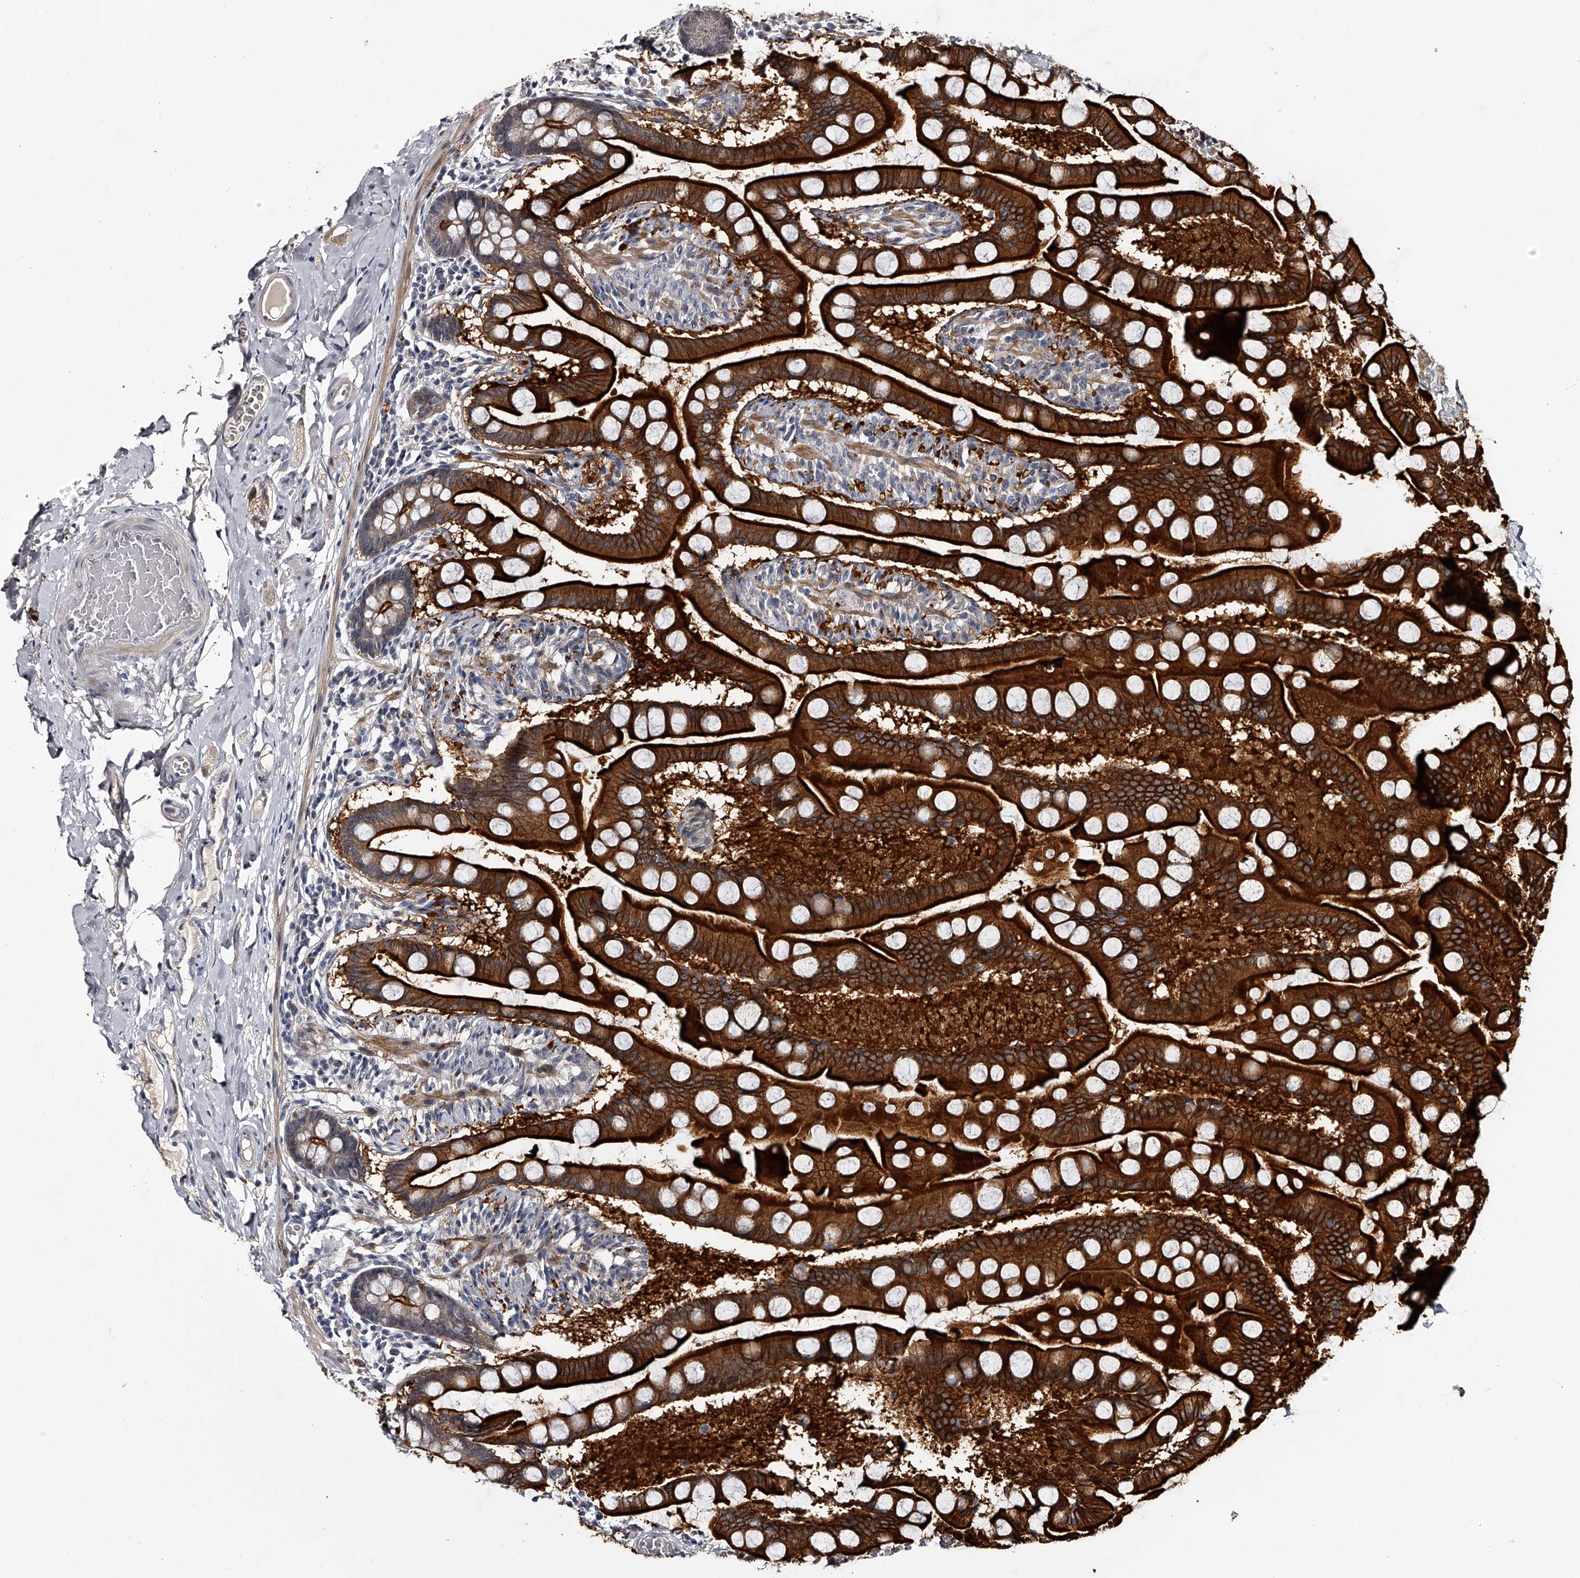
{"staining": {"intensity": "strong", "quantity": "25%-75%", "location": "cytoplasmic/membranous"}, "tissue": "small intestine", "cell_type": "Glandular cells", "image_type": "normal", "snomed": [{"axis": "morphology", "description": "Normal tissue, NOS"}, {"axis": "topography", "description": "Small intestine"}], "caption": "An IHC photomicrograph of normal tissue is shown. Protein staining in brown shows strong cytoplasmic/membranous positivity in small intestine within glandular cells.", "gene": "MDN1", "patient": {"sex": "male", "age": 41}}